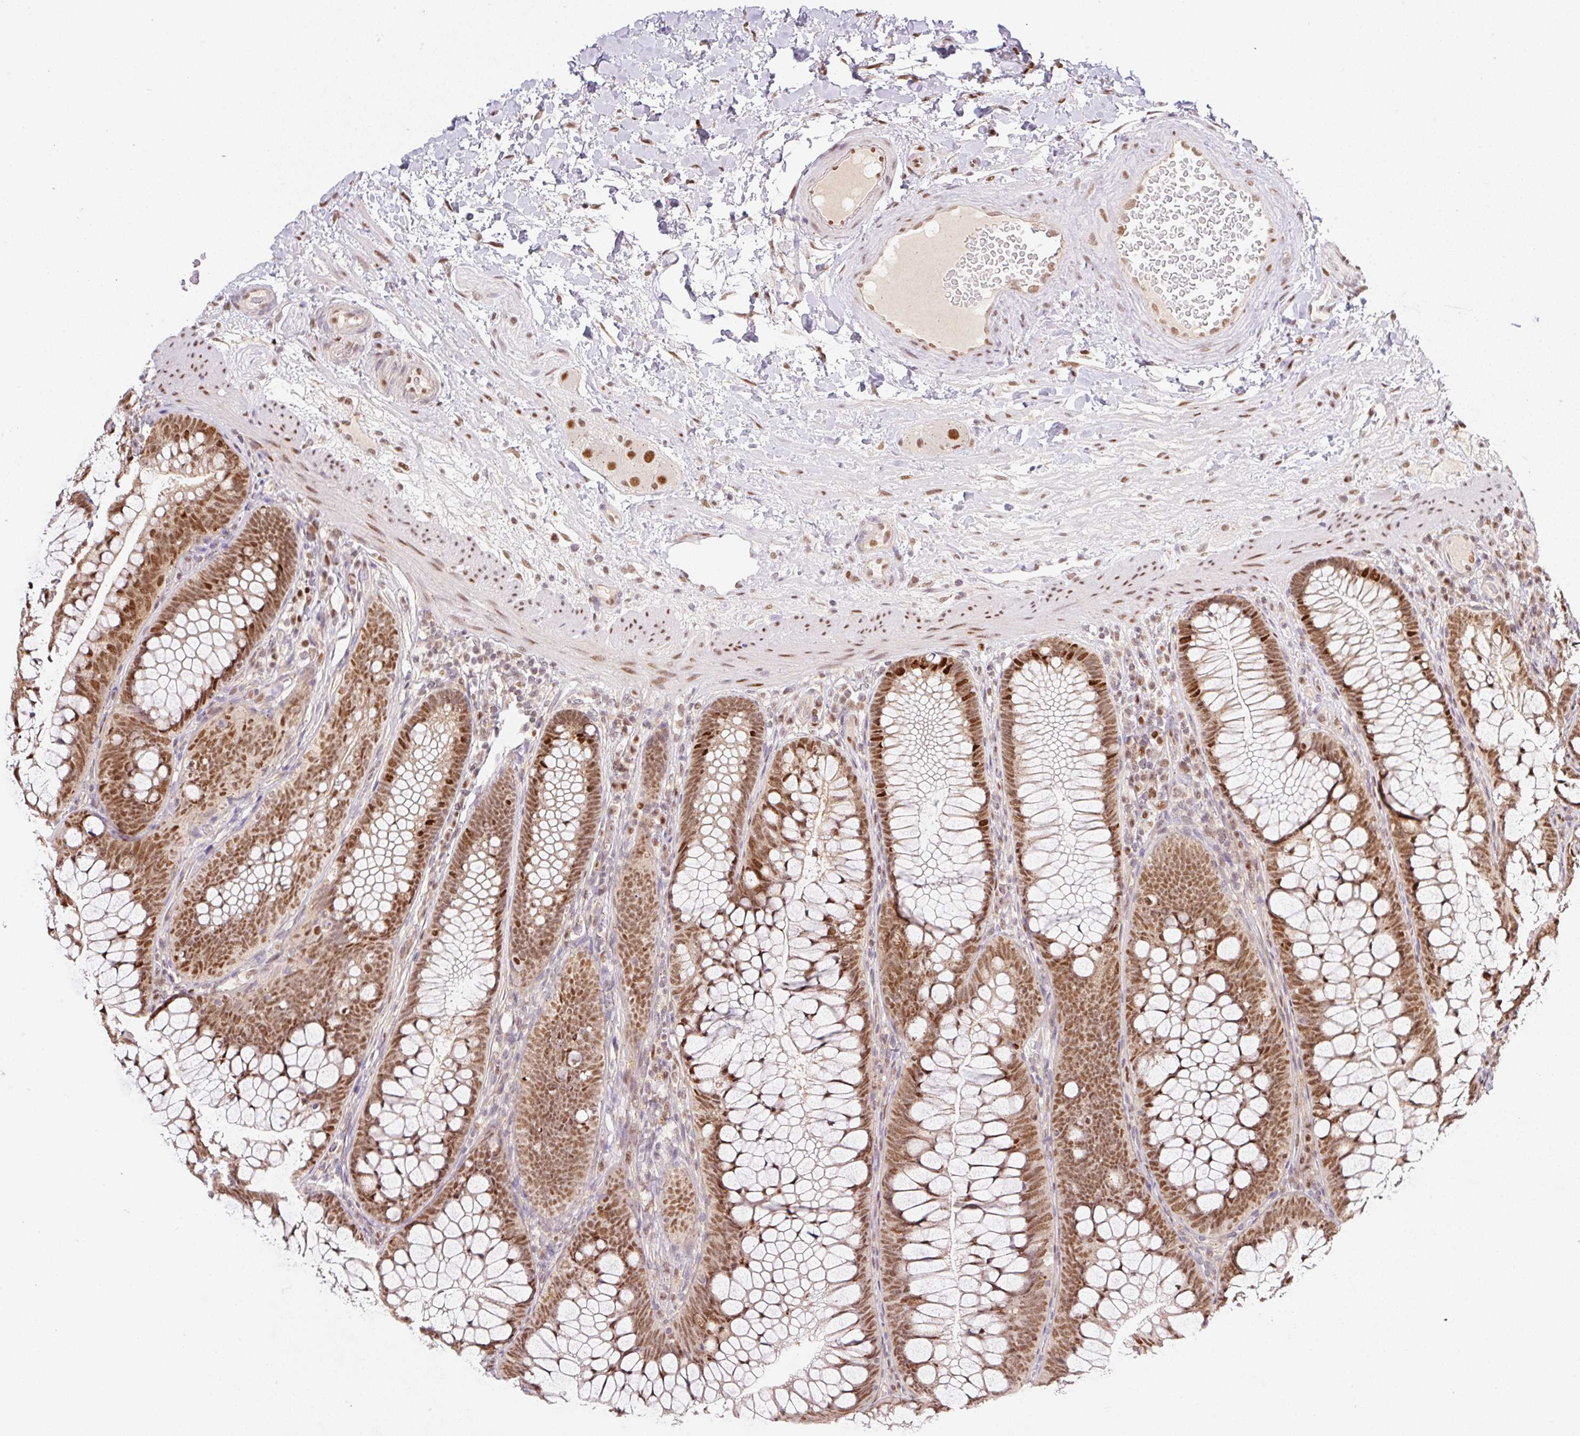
{"staining": {"intensity": "strong", "quantity": ">75%", "location": "nuclear"}, "tissue": "colon", "cell_type": "Endothelial cells", "image_type": "normal", "snomed": [{"axis": "morphology", "description": "Normal tissue, NOS"}, {"axis": "morphology", "description": "Adenoma, NOS"}, {"axis": "topography", "description": "Soft tissue"}, {"axis": "topography", "description": "Colon"}], "caption": "A high-resolution histopathology image shows immunohistochemistry (IHC) staining of normal colon, which exhibits strong nuclear positivity in approximately >75% of endothelial cells. (brown staining indicates protein expression, while blue staining denotes nuclei).", "gene": "GPR139", "patient": {"sex": "male", "age": 47}}